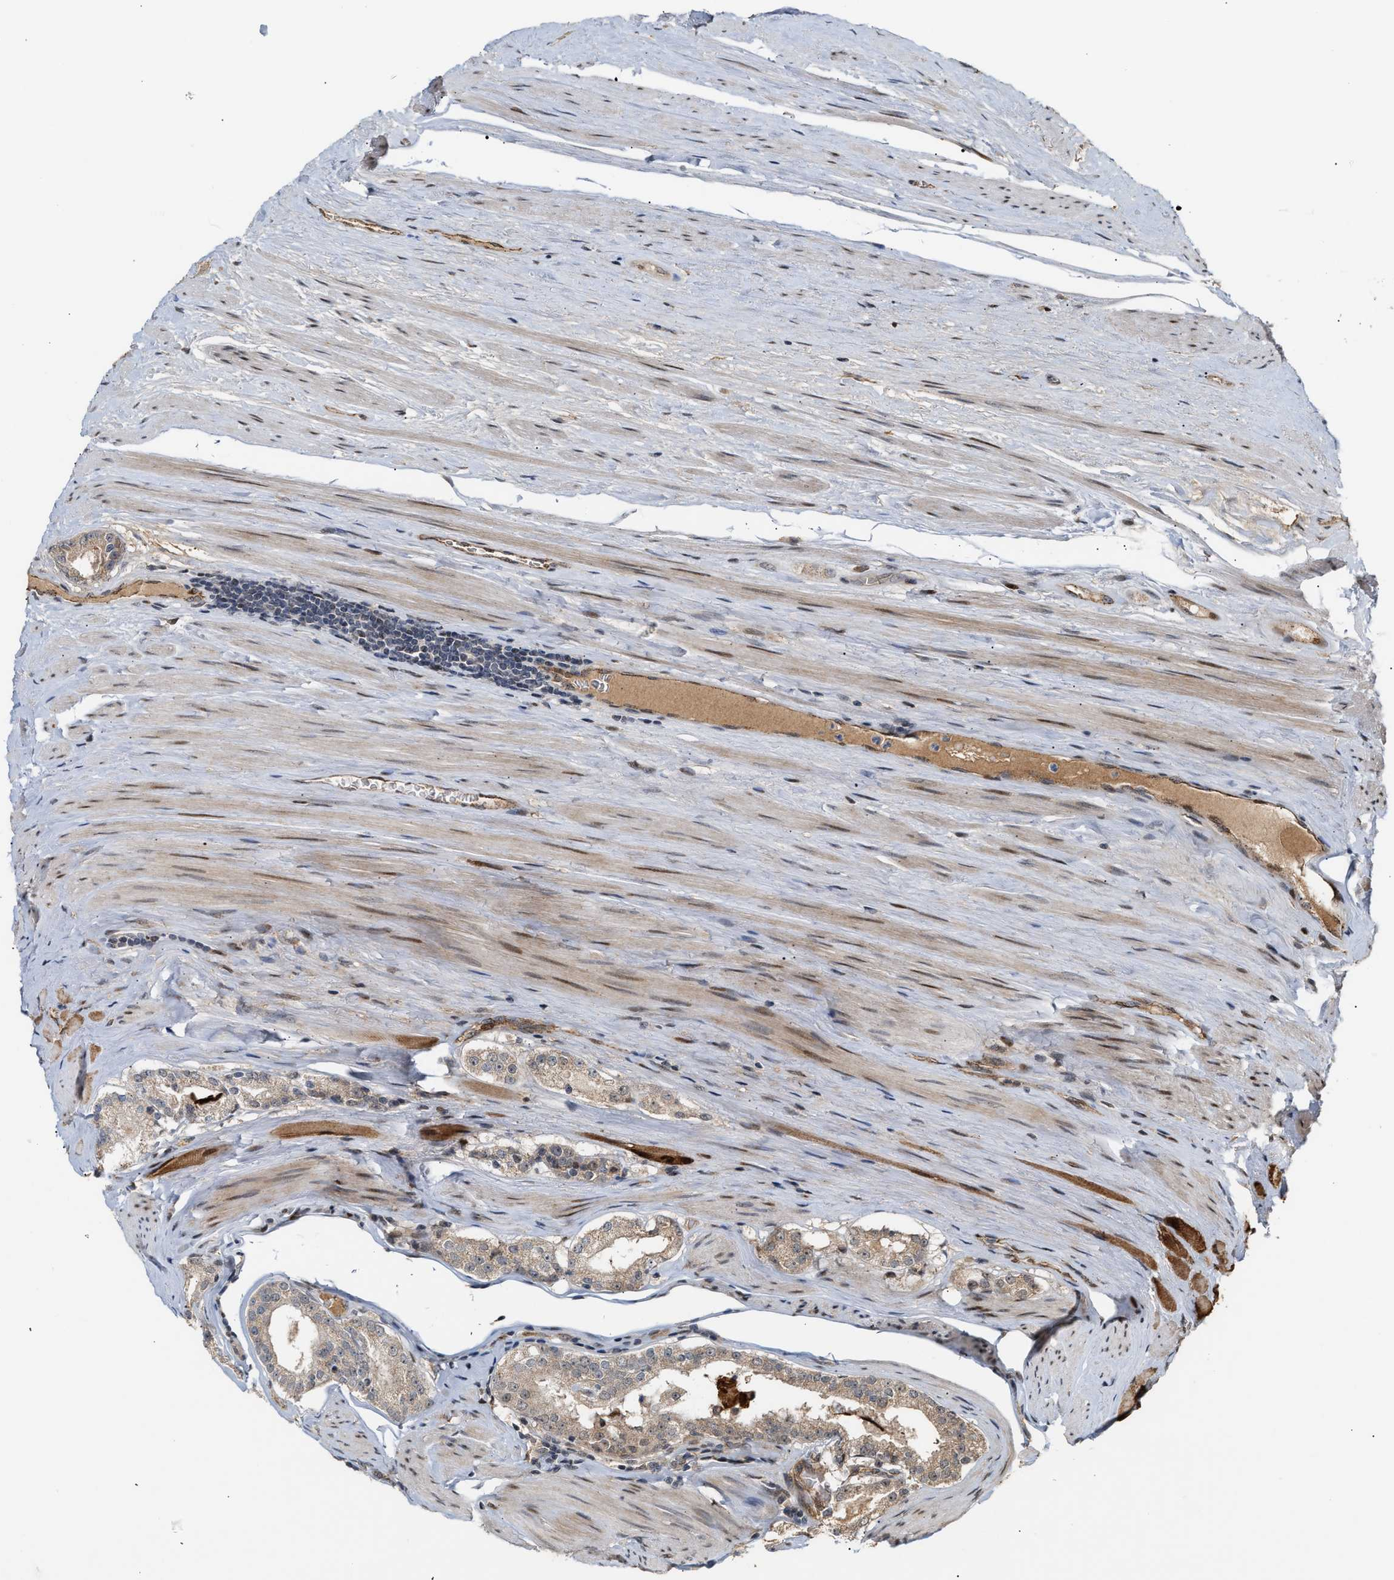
{"staining": {"intensity": "weak", "quantity": ">75%", "location": "cytoplasmic/membranous"}, "tissue": "prostate cancer", "cell_type": "Tumor cells", "image_type": "cancer", "snomed": [{"axis": "morphology", "description": "Adenocarcinoma, Low grade"}, {"axis": "topography", "description": "Prostate"}], "caption": "A brown stain labels weak cytoplasmic/membranous positivity of a protein in low-grade adenocarcinoma (prostate) tumor cells. (Stains: DAB in brown, nuclei in blue, Microscopy: brightfield microscopy at high magnification).", "gene": "ZFAND5", "patient": {"sex": "male", "age": 70}}